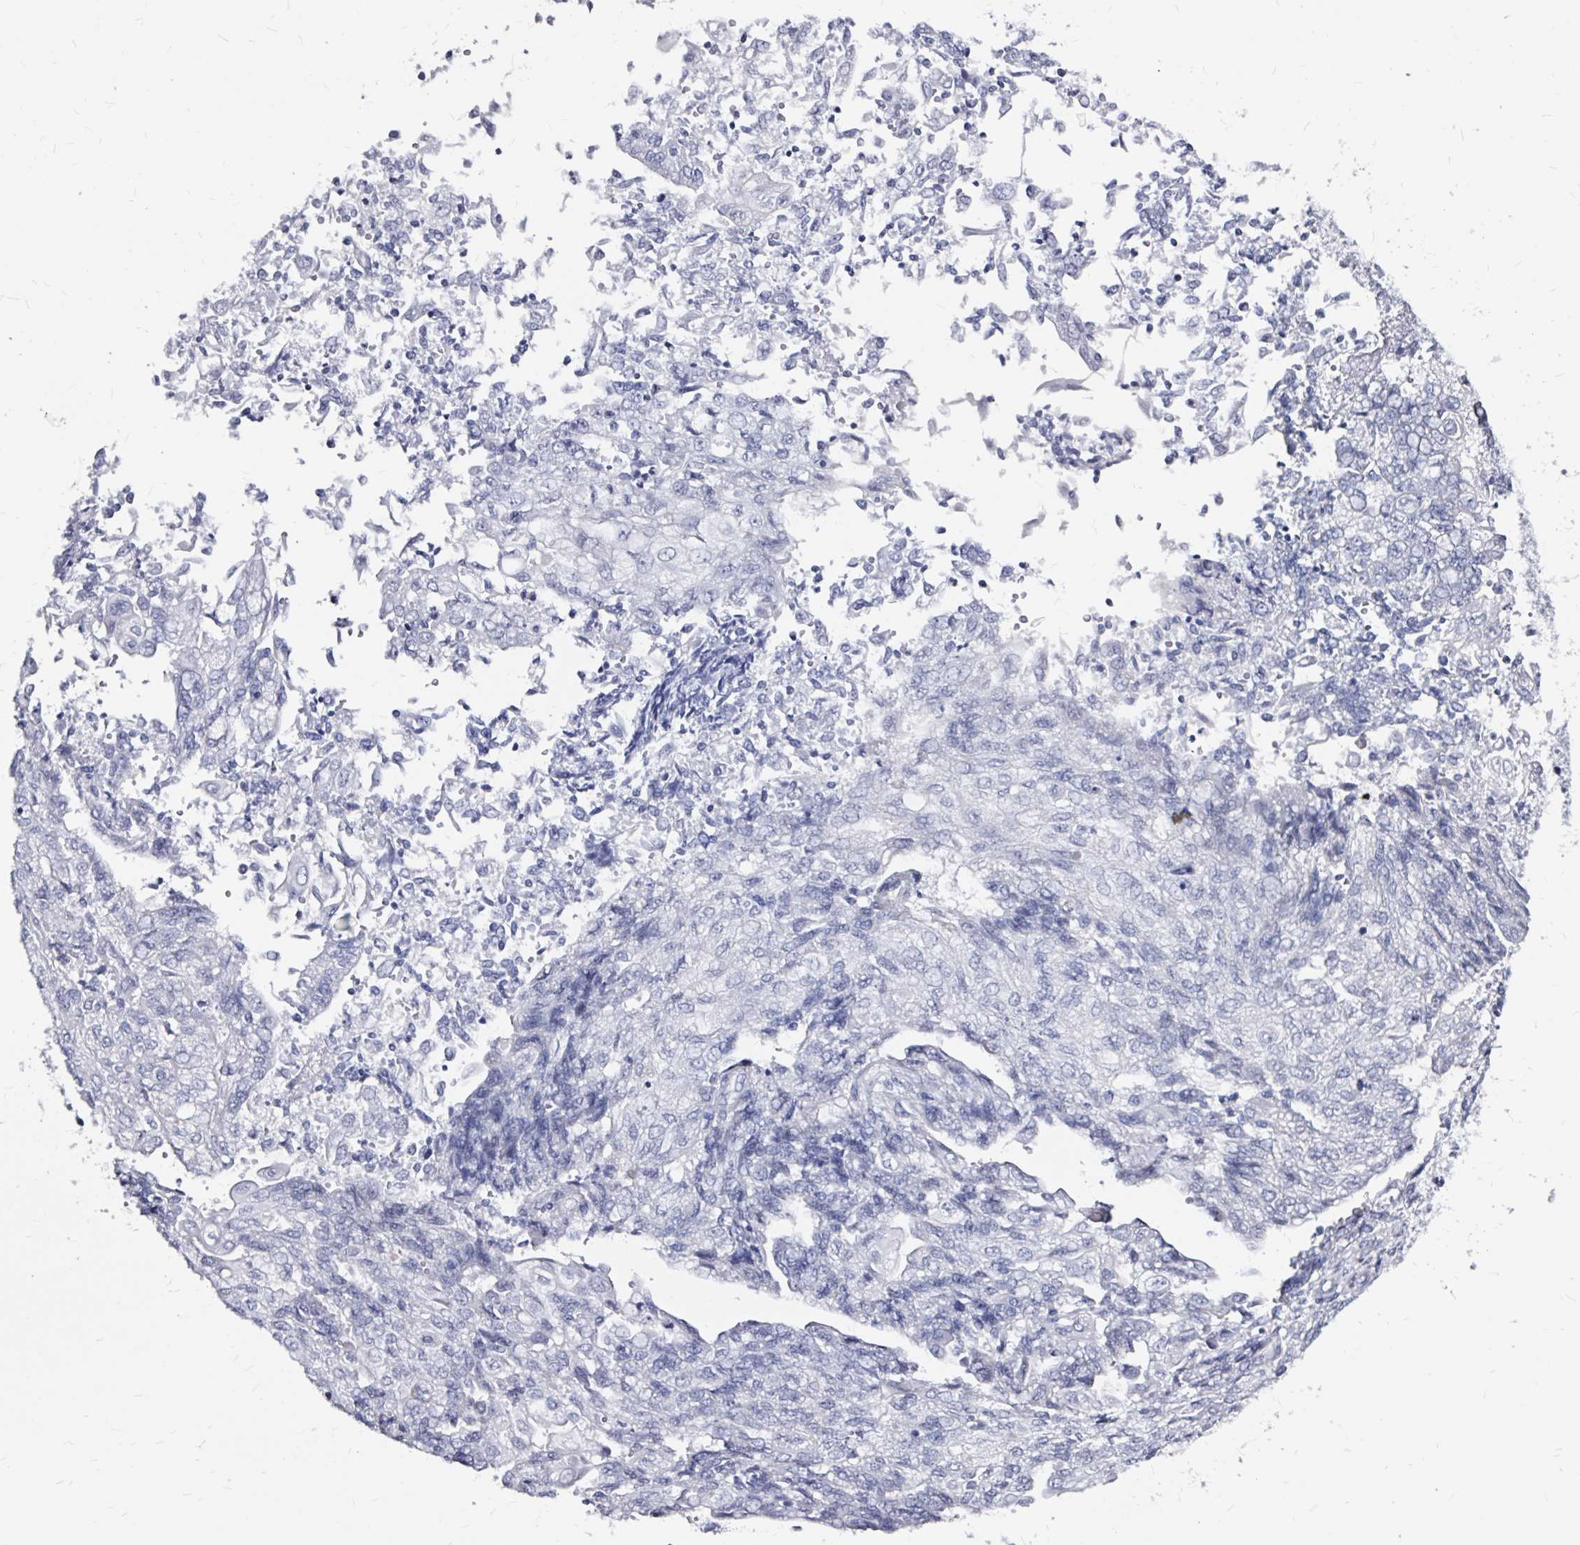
{"staining": {"intensity": "negative", "quantity": "none", "location": "none"}, "tissue": "endometrial cancer", "cell_type": "Tumor cells", "image_type": "cancer", "snomed": [{"axis": "morphology", "description": "Adenocarcinoma, NOS"}, {"axis": "topography", "description": "Endometrium"}], "caption": "A histopathology image of human endometrial adenocarcinoma is negative for staining in tumor cells.", "gene": "LUZP4", "patient": {"sex": "female", "age": 54}}